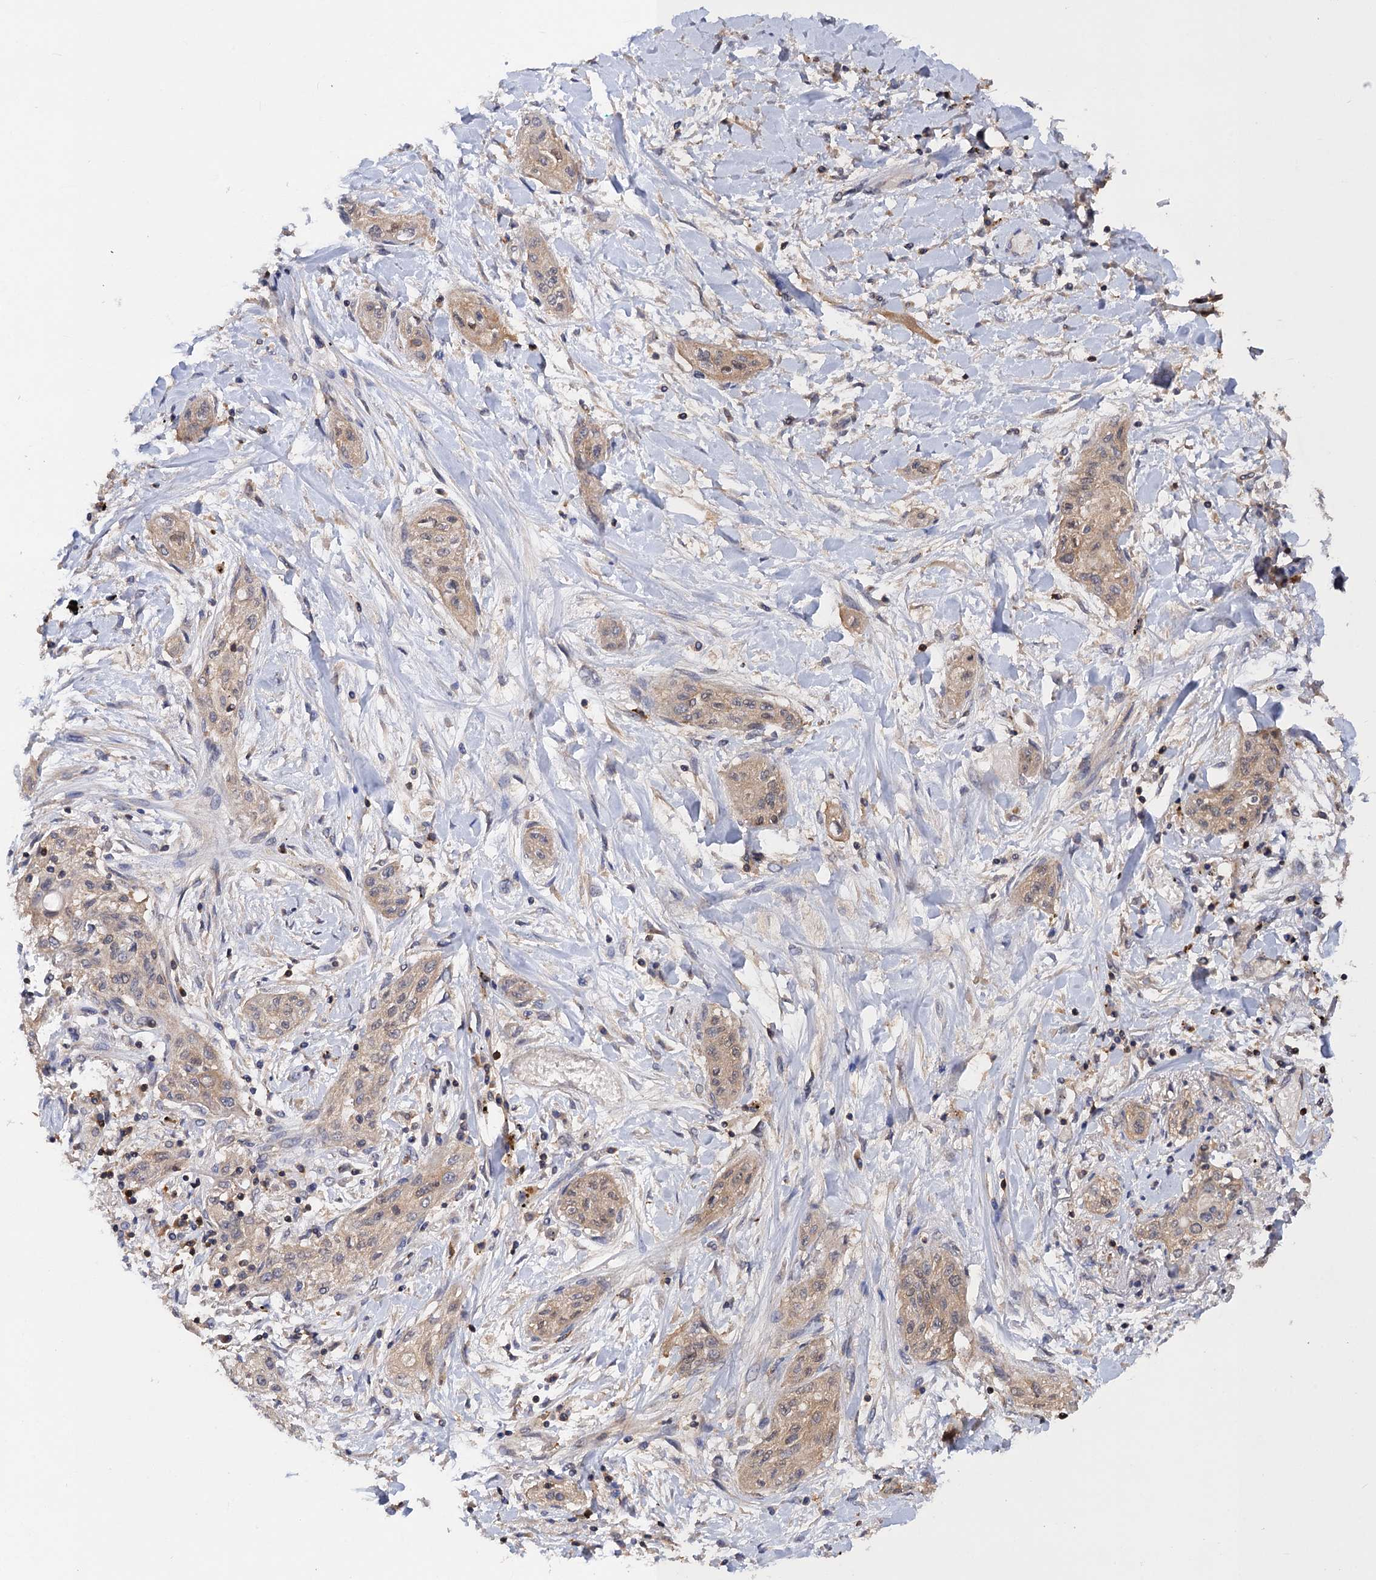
{"staining": {"intensity": "weak", "quantity": ">75%", "location": "cytoplasmic/membranous"}, "tissue": "lung cancer", "cell_type": "Tumor cells", "image_type": "cancer", "snomed": [{"axis": "morphology", "description": "Squamous cell carcinoma, NOS"}, {"axis": "topography", "description": "Lung"}], "caption": "A brown stain labels weak cytoplasmic/membranous staining of a protein in lung cancer tumor cells.", "gene": "DGKA", "patient": {"sex": "female", "age": 47}}